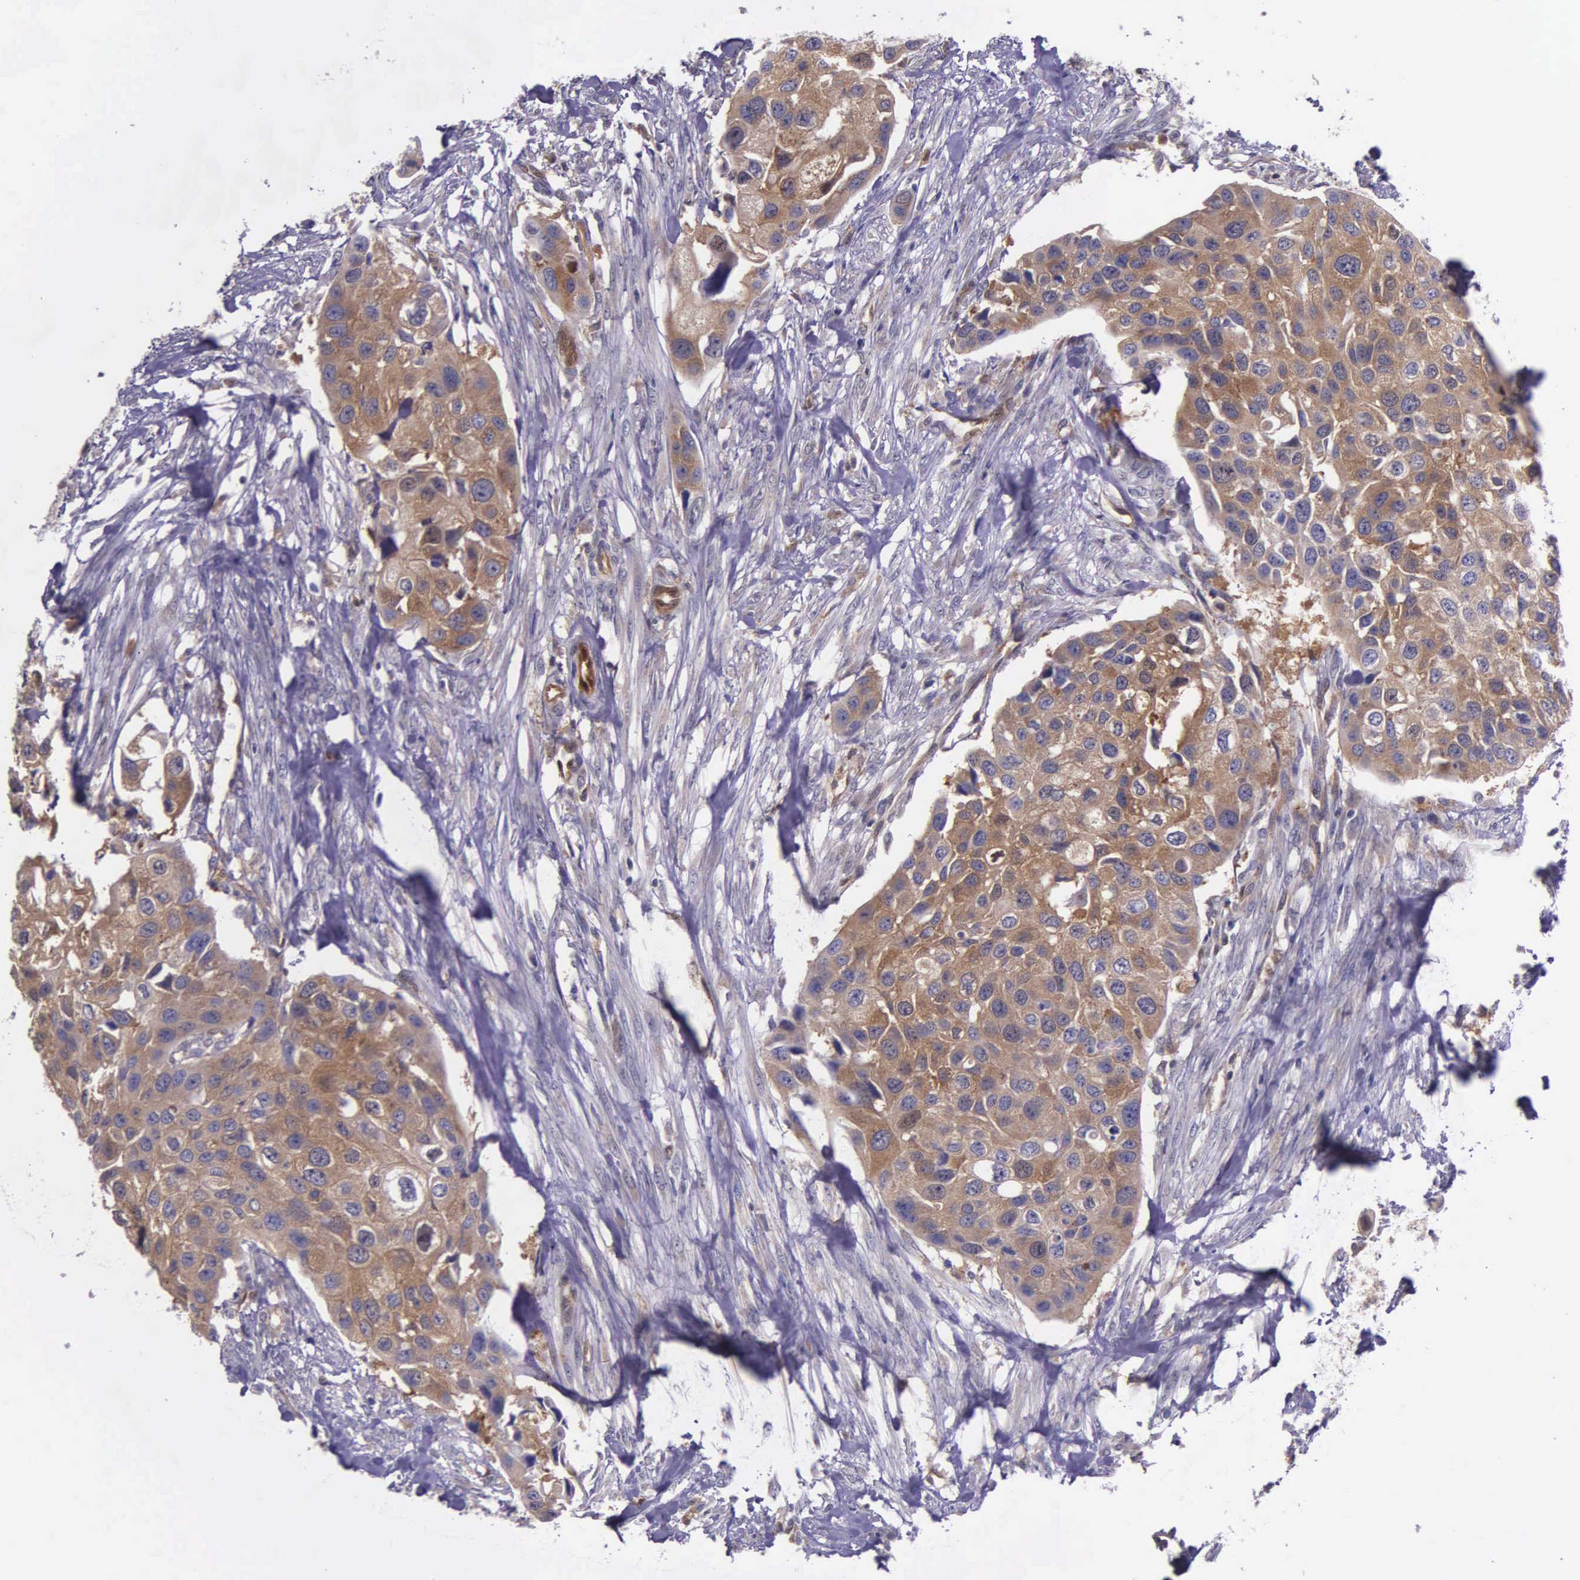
{"staining": {"intensity": "moderate", "quantity": ">75%", "location": "cytoplasmic/membranous"}, "tissue": "urothelial cancer", "cell_type": "Tumor cells", "image_type": "cancer", "snomed": [{"axis": "morphology", "description": "Urothelial carcinoma, High grade"}, {"axis": "topography", "description": "Urinary bladder"}], "caption": "Immunohistochemical staining of human urothelial carcinoma (high-grade) displays moderate cytoplasmic/membranous protein staining in approximately >75% of tumor cells.", "gene": "GMPR2", "patient": {"sex": "male", "age": 55}}